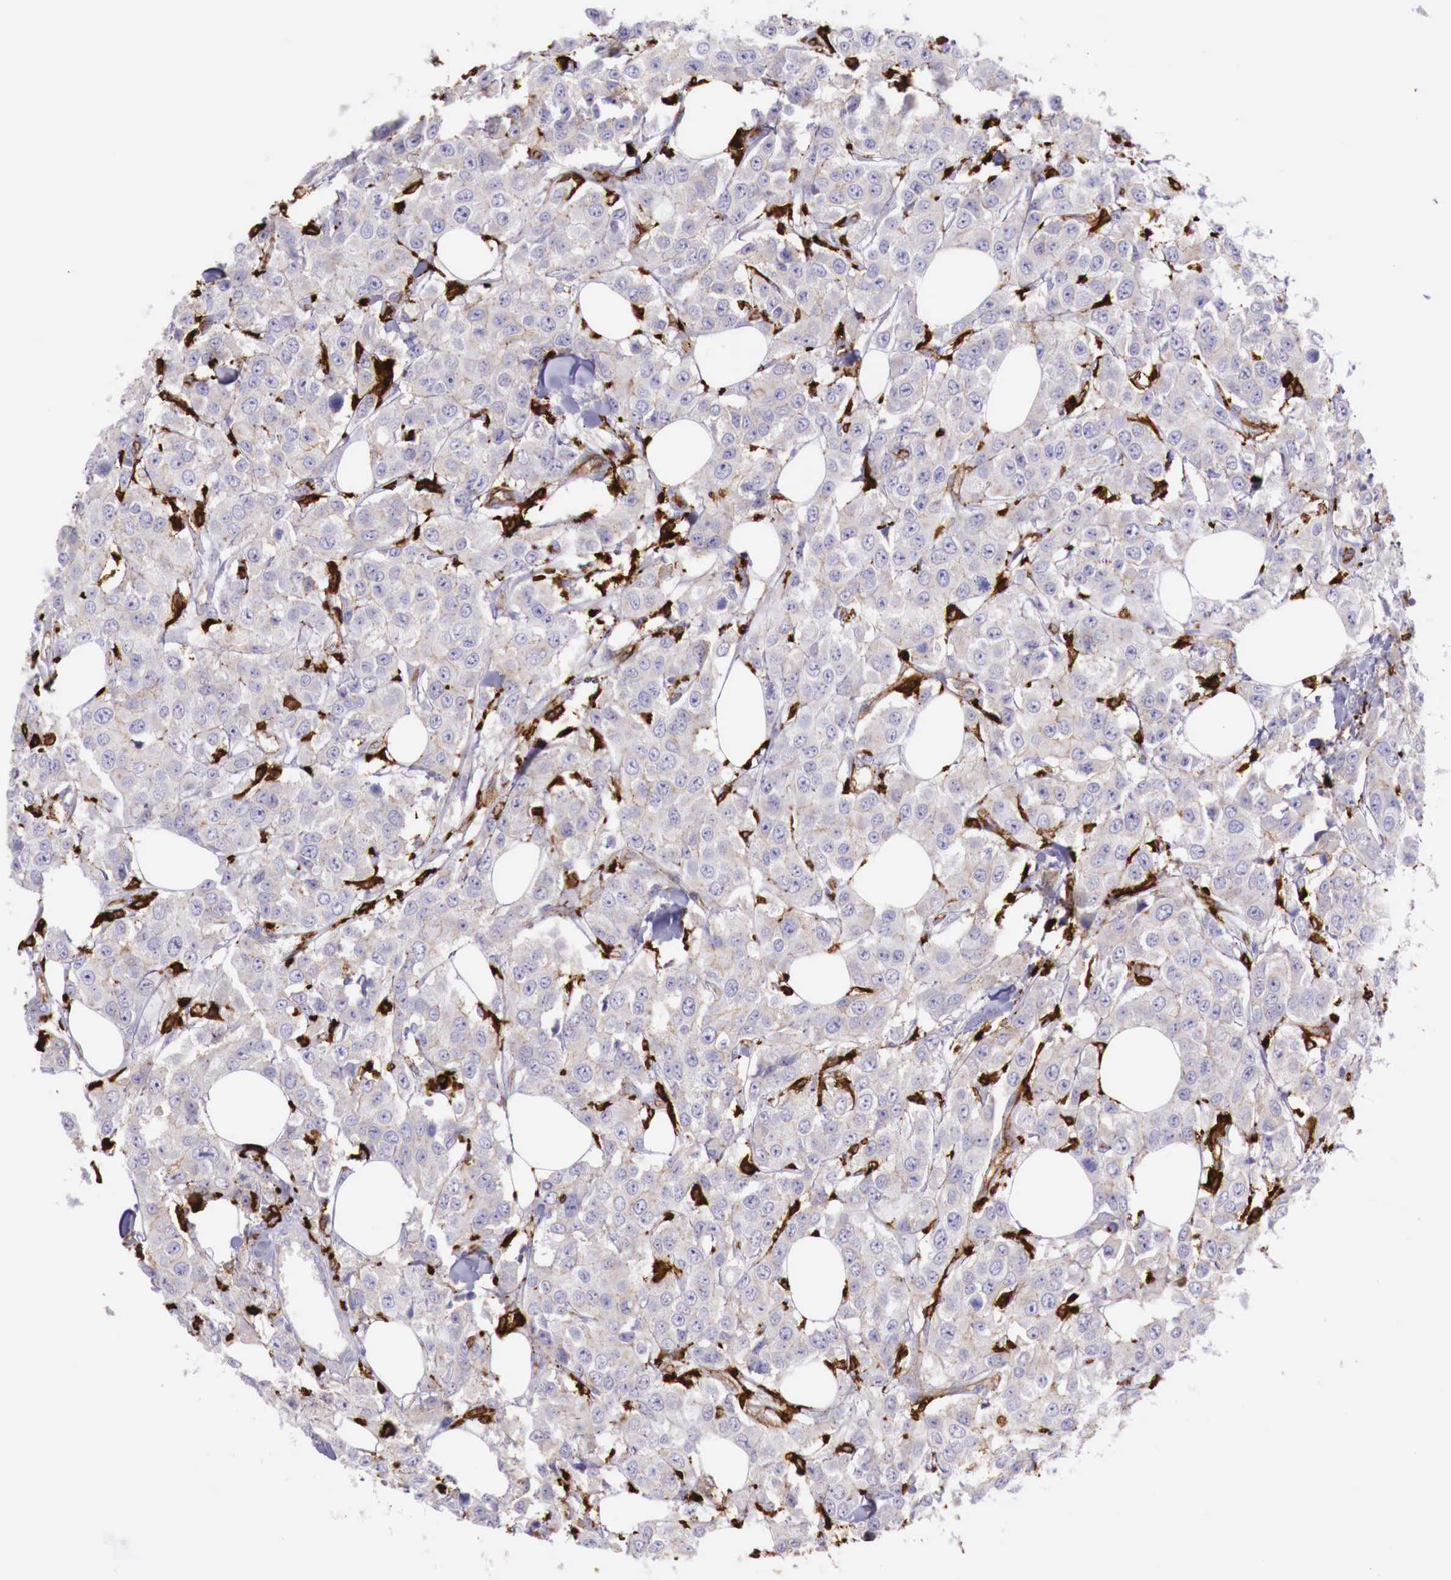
{"staining": {"intensity": "weak", "quantity": "25%-75%", "location": "cytoplasmic/membranous"}, "tissue": "breast cancer", "cell_type": "Tumor cells", "image_type": "cancer", "snomed": [{"axis": "morphology", "description": "Duct carcinoma"}, {"axis": "topography", "description": "Breast"}], "caption": "The immunohistochemical stain labels weak cytoplasmic/membranous positivity in tumor cells of breast cancer (invasive ductal carcinoma) tissue.", "gene": "MSR1", "patient": {"sex": "female", "age": 58}}